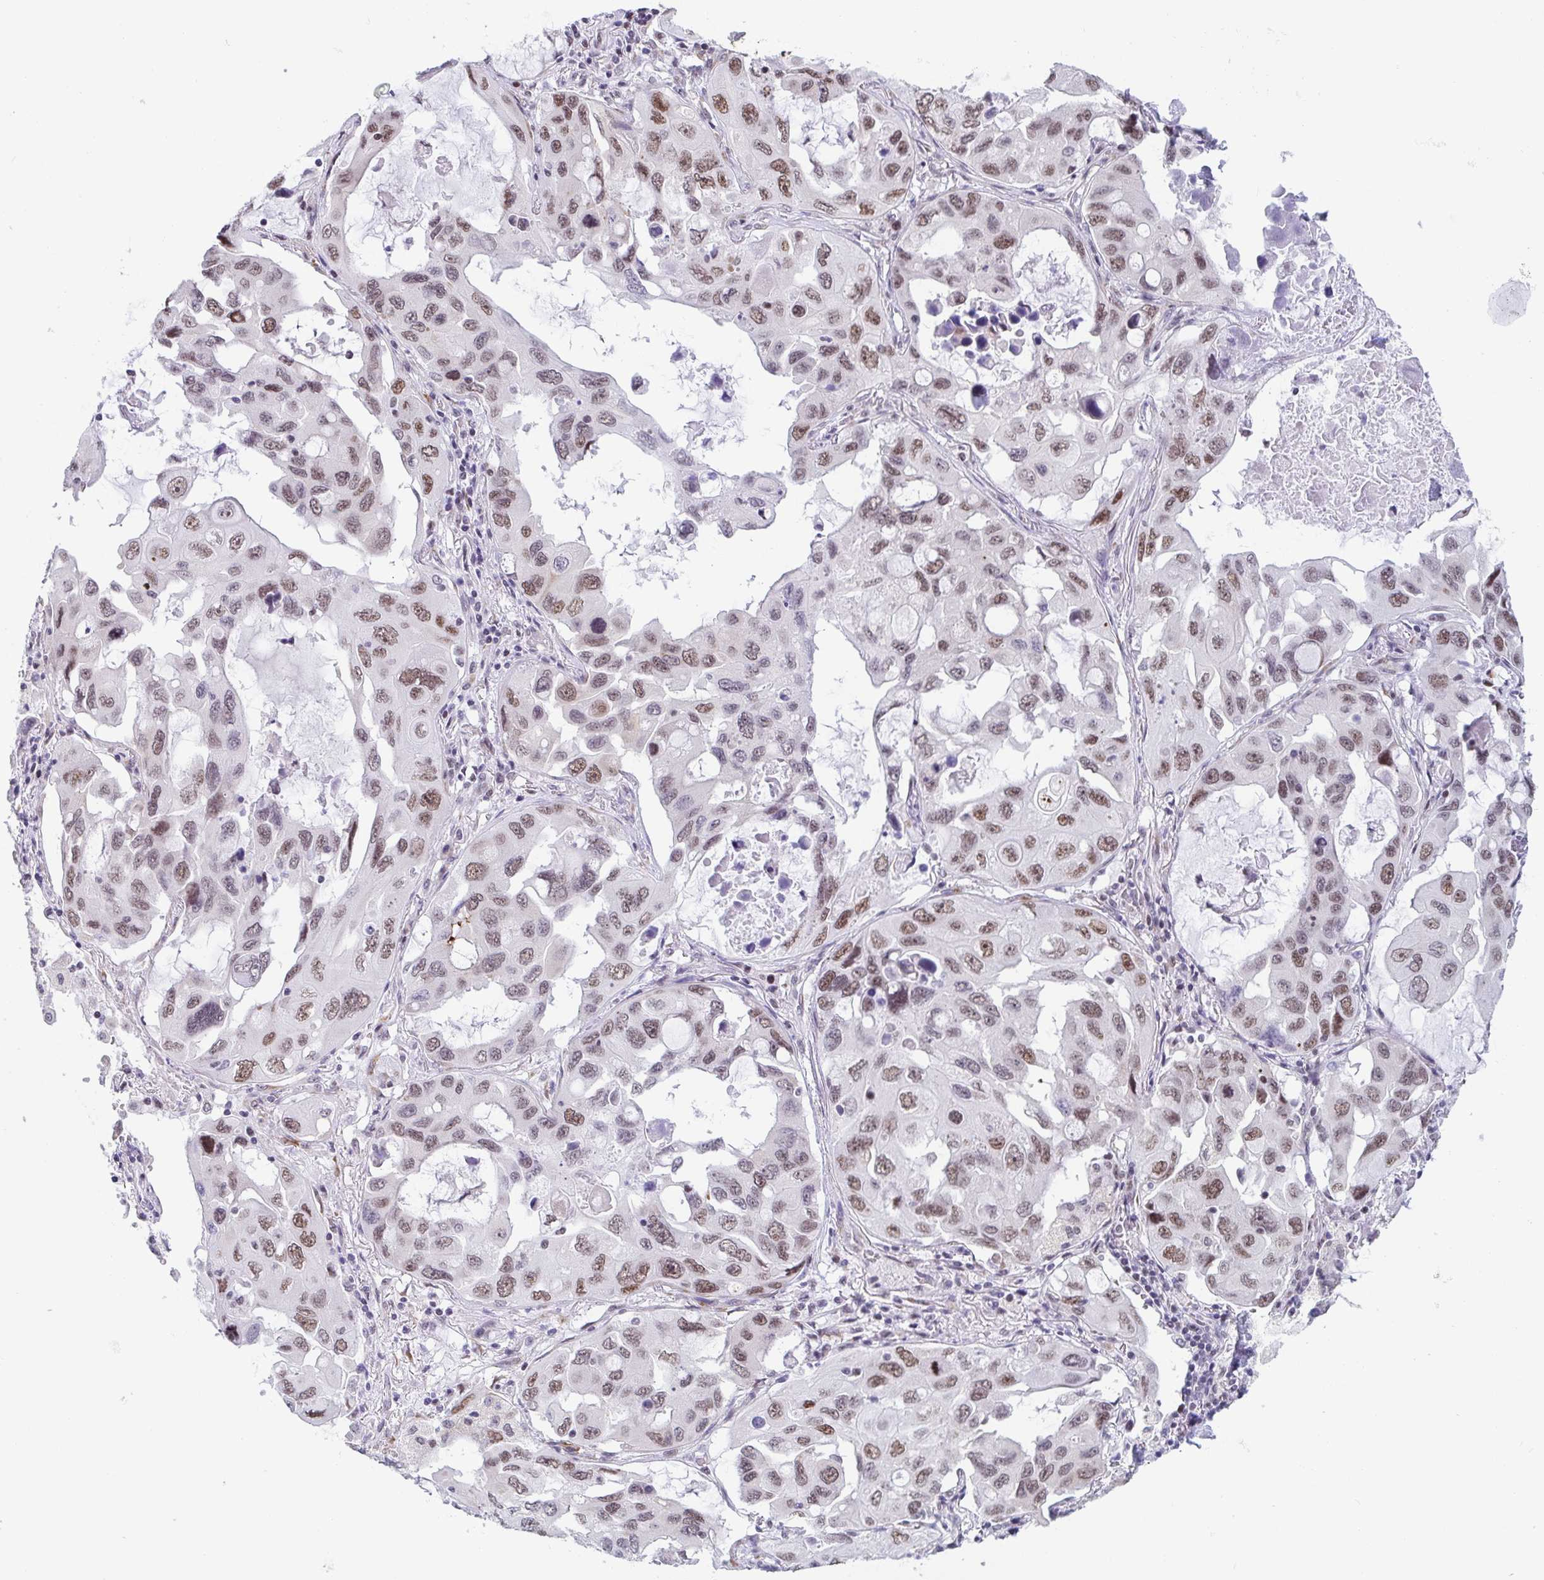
{"staining": {"intensity": "moderate", "quantity": ">75%", "location": "nuclear"}, "tissue": "lung cancer", "cell_type": "Tumor cells", "image_type": "cancer", "snomed": [{"axis": "morphology", "description": "Squamous cell carcinoma, NOS"}, {"axis": "topography", "description": "Lung"}], "caption": "Human squamous cell carcinoma (lung) stained for a protein (brown) shows moderate nuclear positive positivity in approximately >75% of tumor cells.", "gene": "WDR72", "patient": {"sex": "female", "age": 73}}